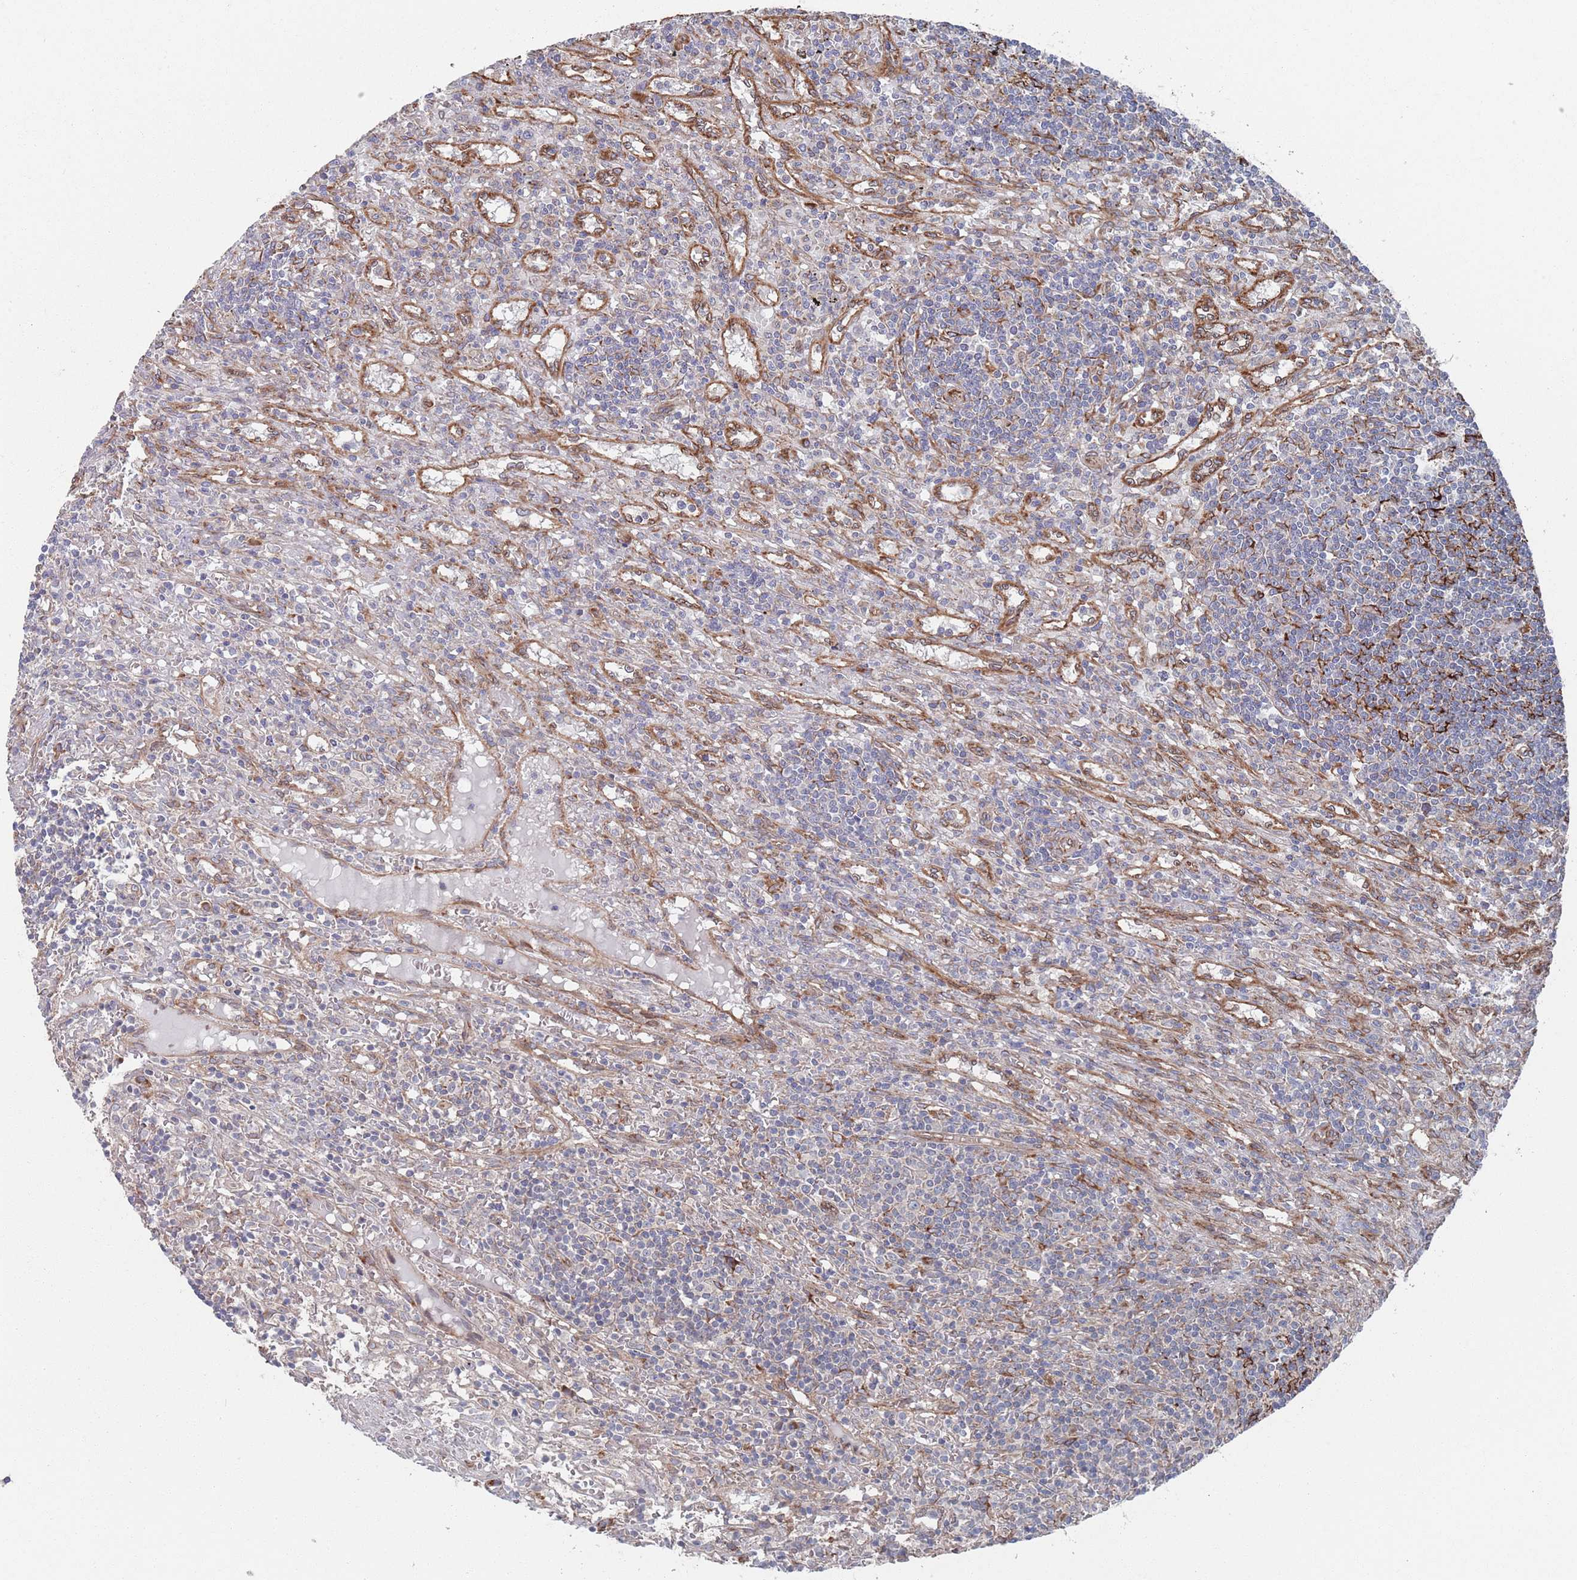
{"staining": {"intensity": "negative", "quantity": "none", "location": "none"}, "tissue": "lymphoma", "cell_type": "Tumor cells", "image_type": "cancer", "snomed": [{"axis": "morphology", "description": "Malignant lymphoma, non-Hodgkin's type, Low grade"}, {"axis": "topography", "description": "Spleen"}], "caption": "Histopathology image shows no protein expression in tumor cells of malignant lymphoma, non-Hodgkin's type (low-grade) tissue.", "gene": "CCDC106", "patient": {"sex": "male", "age": 76}}